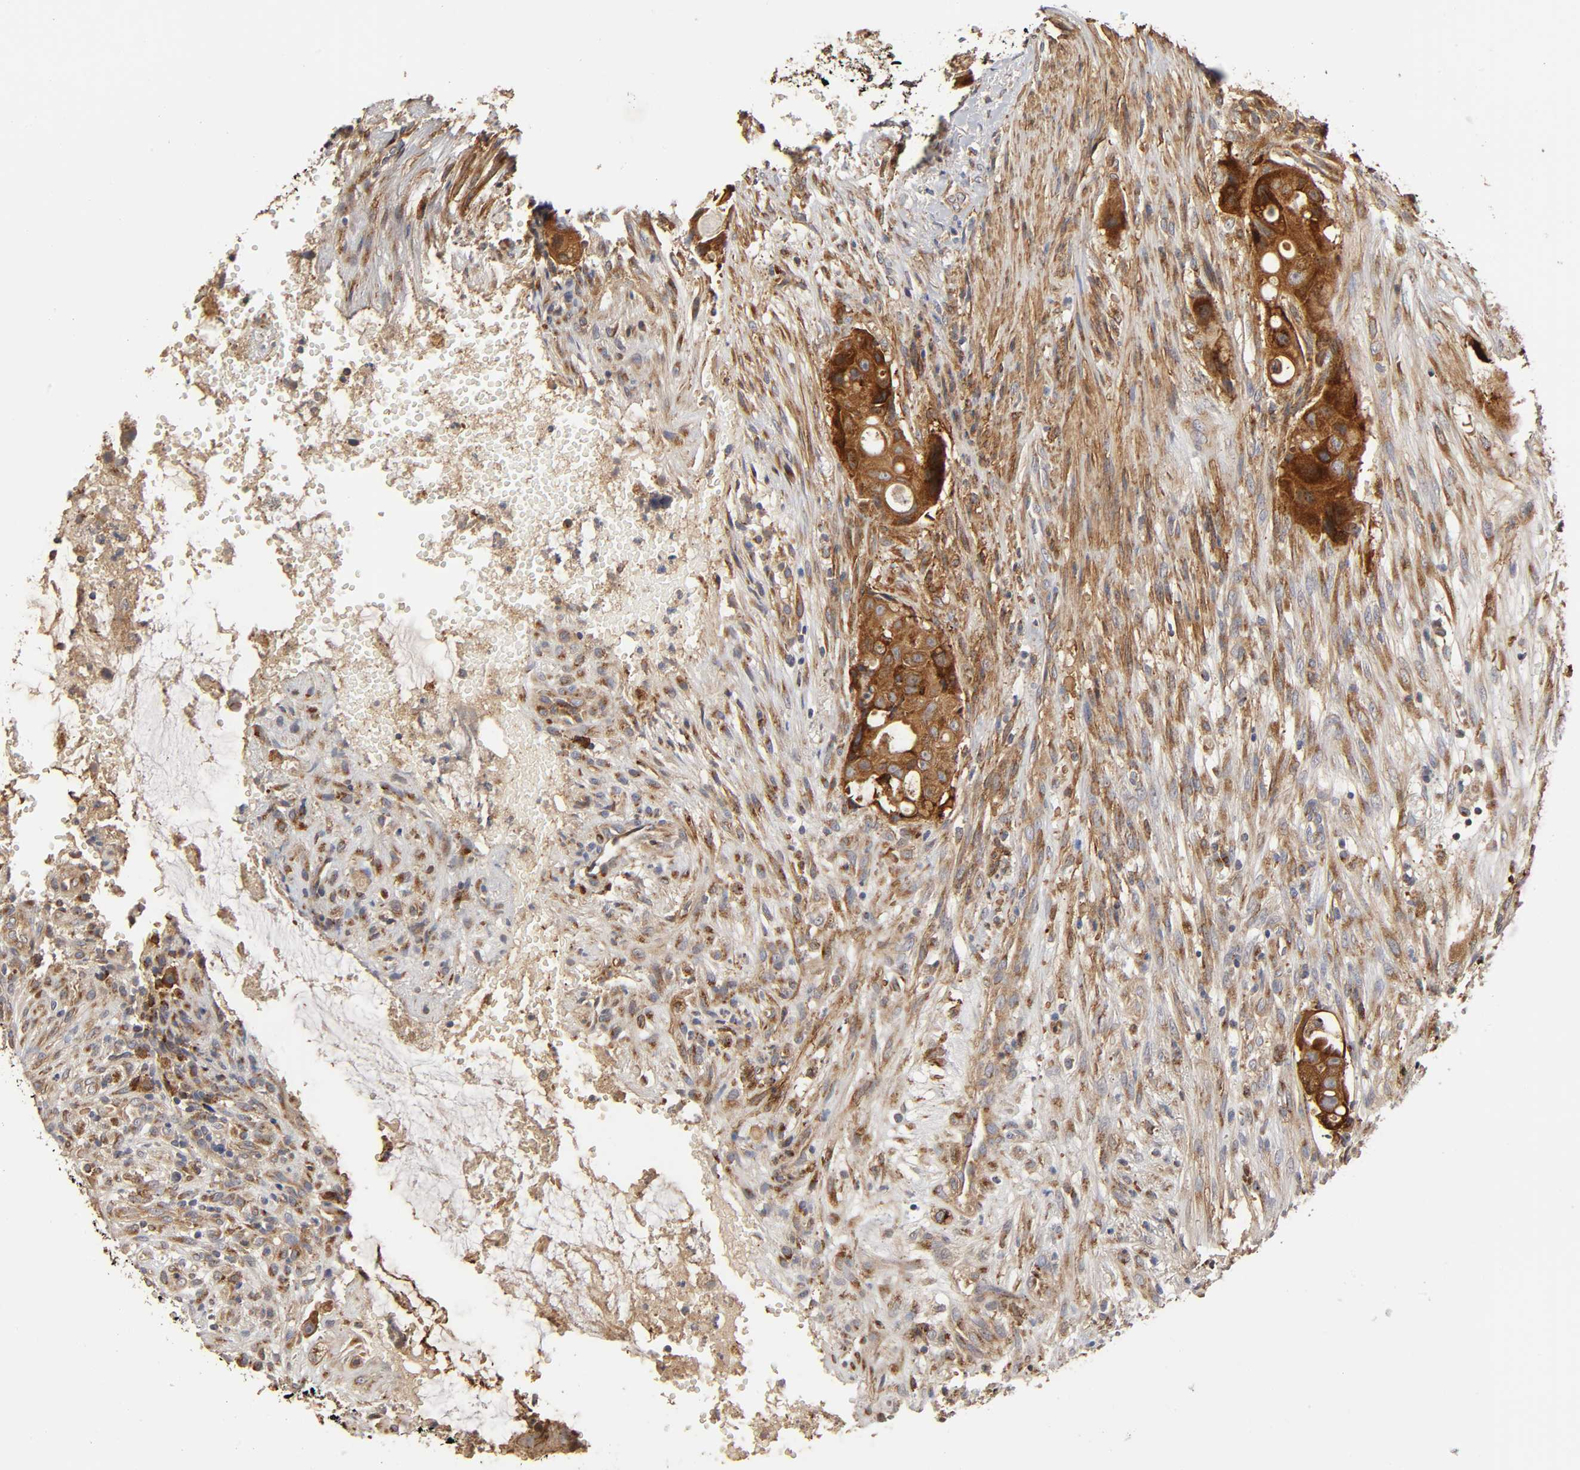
{"staining": {"intensity": "strong", "quantity": ">75%", "location": "cytoplasmic/membranous"}, "tissue": "colorectal cancer", "cell_type": "Tumor cells", "image_type": "cancer", "snomed": [{"axis": "morphology", "description": "Adenocarcinoma, NOS"}, {"axis": "topography", "description": "Colon"}], "caption": "Immunohistochemical staining of colorectal cancer exhibits strong cytoplasmic/membranous protein expression in about >75% of tumor cells.", "gene": "GNPTG", "patient": {"sex": "female", "age": 57}}